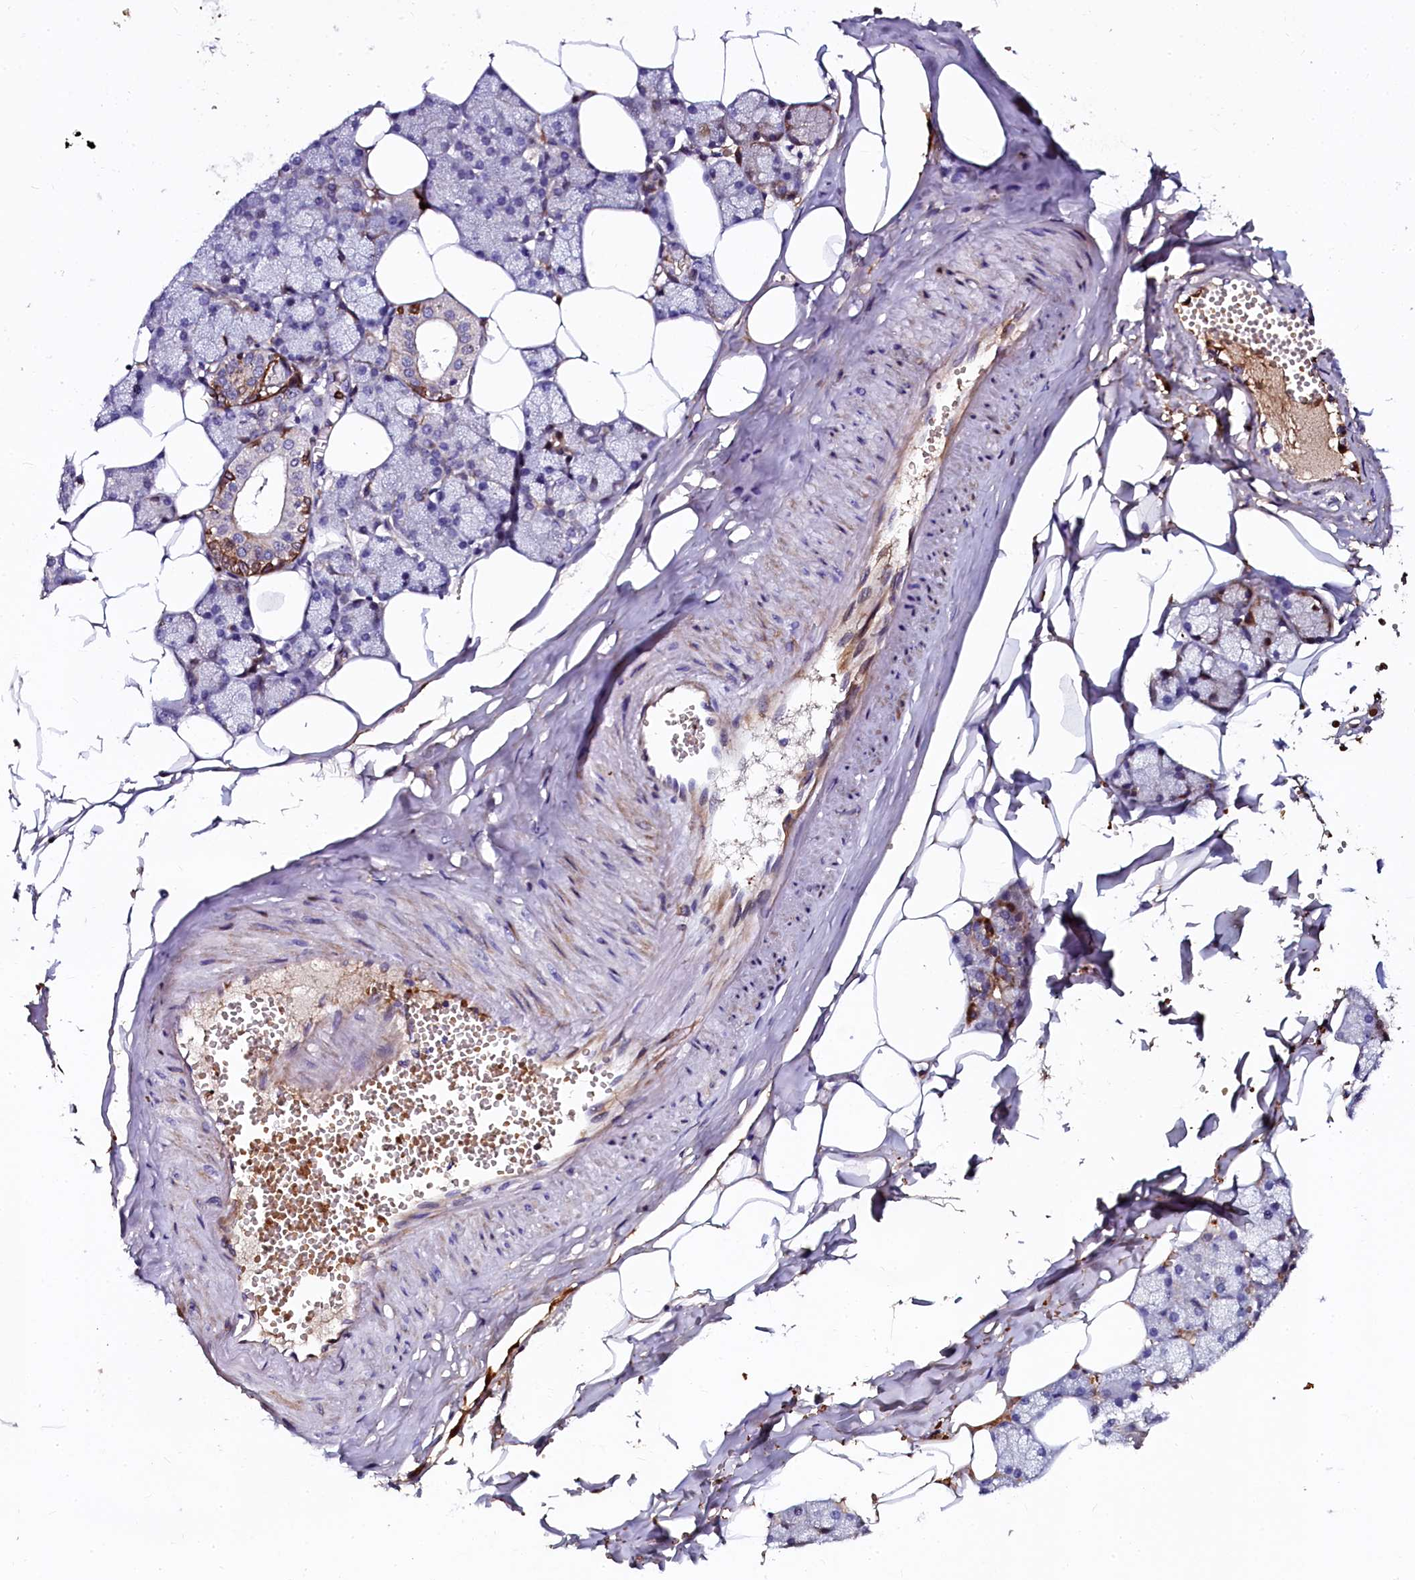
{"staining": {"intensity": "moderate", "quantity": "<25%", "location": "cytoplasmic/membranous"}, "tissue": "salivary gland", "cell_type": "Glandular cells", "image_type": "normal", "snomed": [{"axis": "morphology", "description": "Normal tissue, NOS"}, {"axis": "topography", "description": "Salivary gland"}], "caption": "Protein analysis of benign salivary gland demonstrates moderate cytoplasmic/membranous expression in about <25% of glandular cells. The staining is performed using DAB brown chromogen to label protein expression. The nuclei are counter-stained blue using hematoxylin.", "gene": "CTDSPL2", "patient": {"sex": "male", "age": 62}}